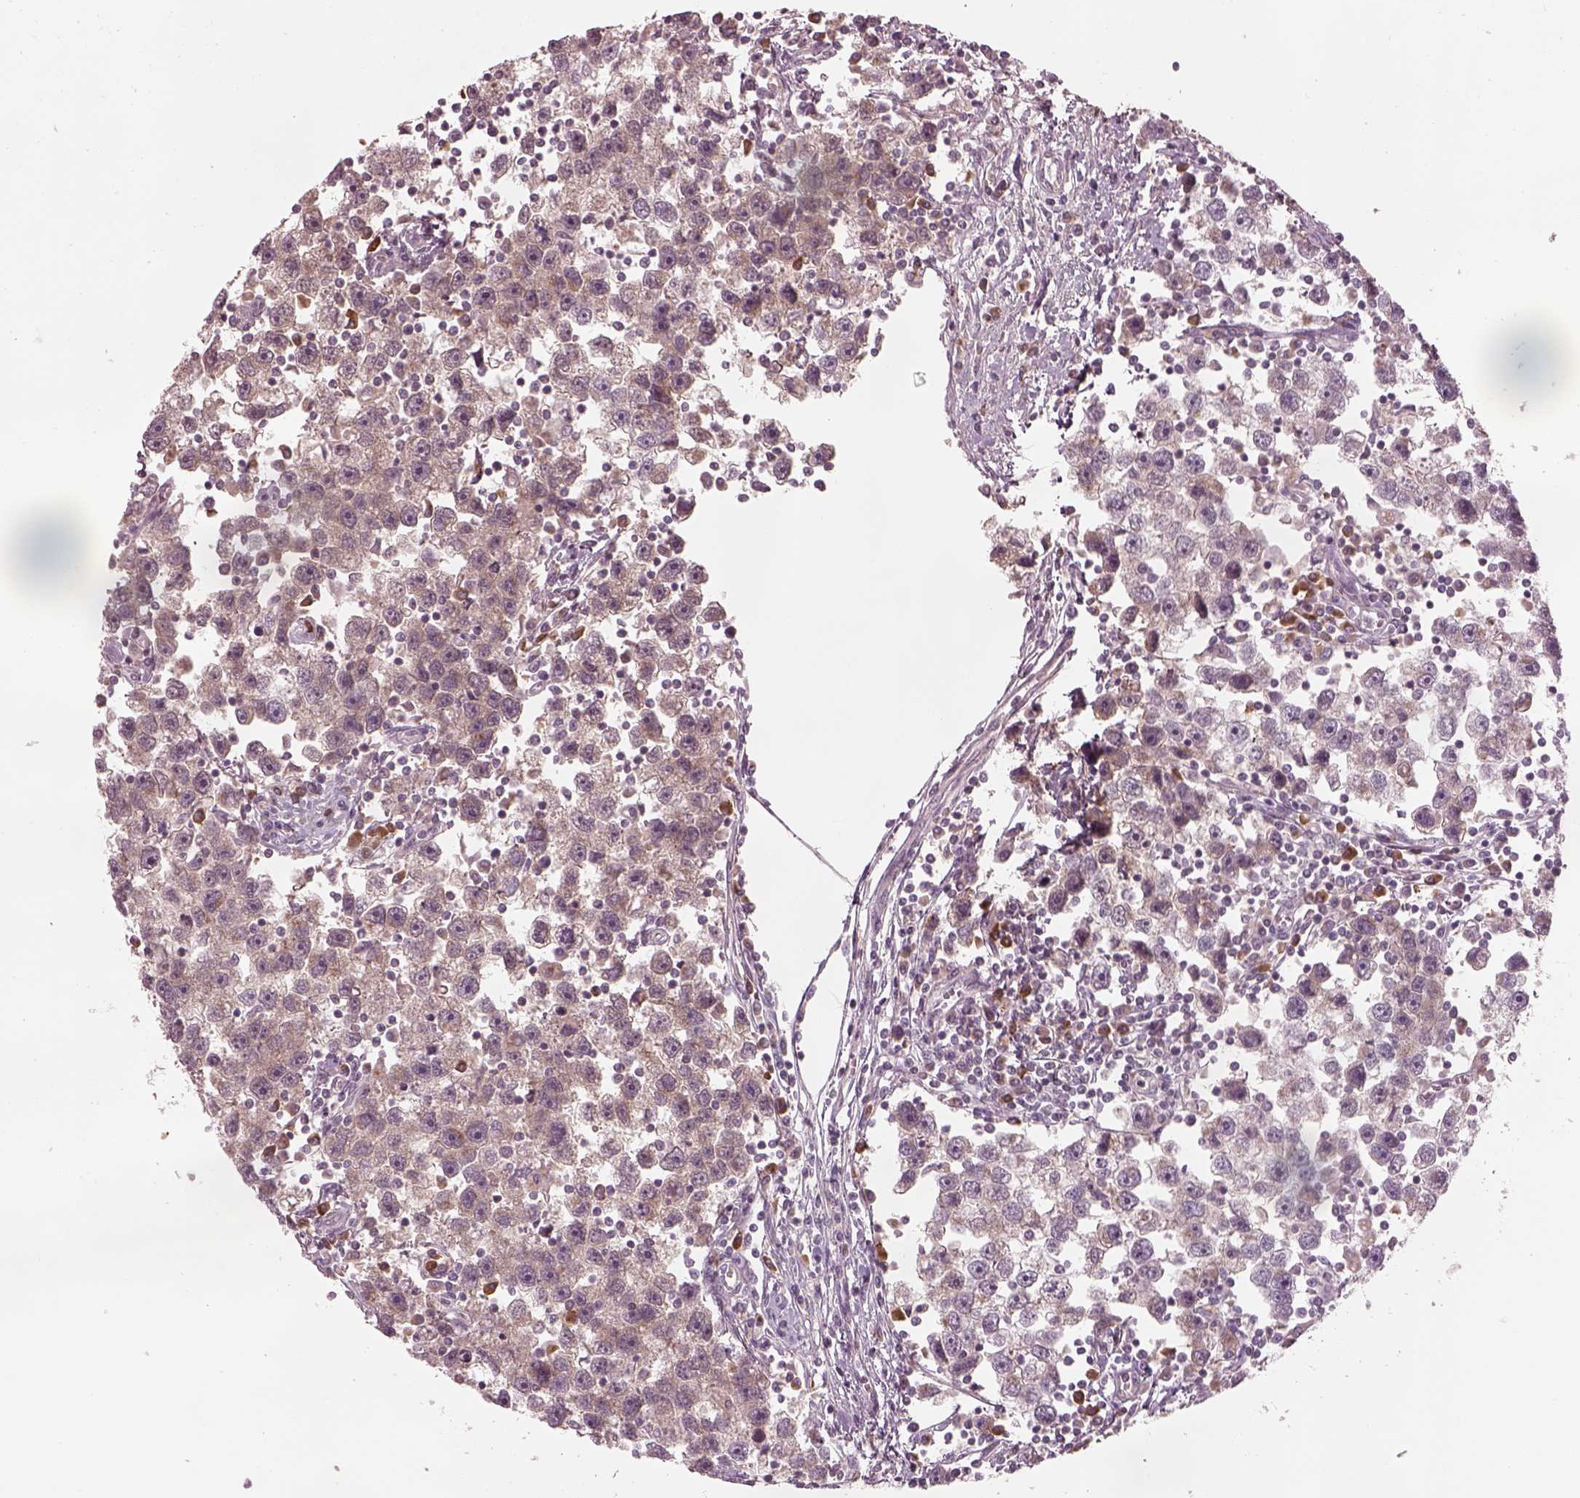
{"staining": {"intensity": "moderate", "quantity": ">75%", "location": "cytoplasmic/membranous"}, "tissue": "testis cancer", "cell_type": "Tumor cells", "image_type": "cancer", "snomed": [{"axis": "morphology", "description": "Seminoma, NOS"}, {"axis": "topography", "description": "Testis"}], "caption": "Protein staining exhibits moderate cytoplasmic/membranous positivity in about >75% of tumor cells in testis seminoma.", "gene": "SDCBP2", "patient": {"sex": "male", "age": 30}}